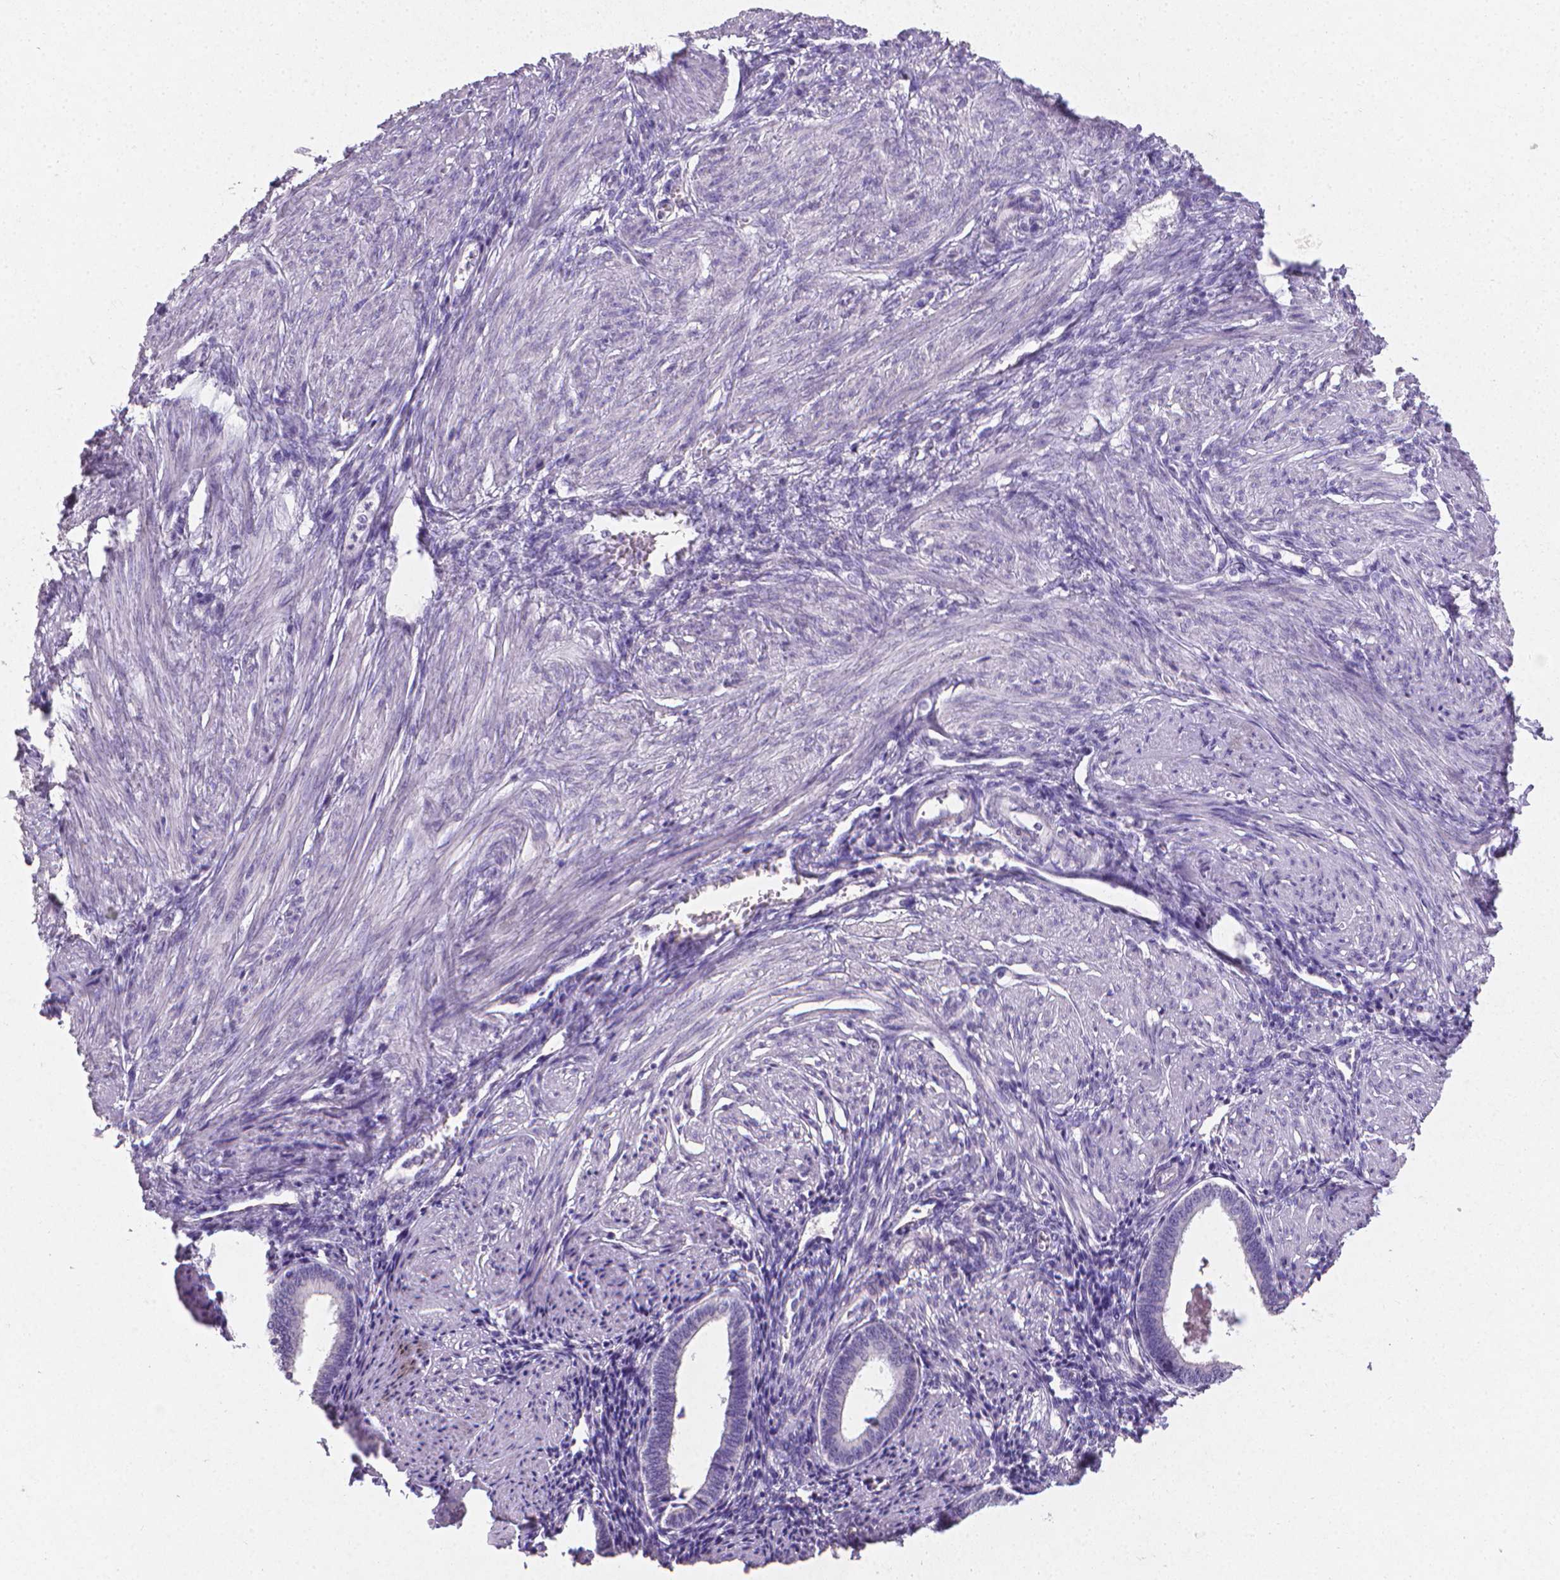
{"staining": {"intensity": "negative", "quantity": "none", "location": "none"}, "tissue": "endometrium", "cell_type": "Cells in endometrial stroma", "image_type": "normal", "snomed": [{"axis": "morphology", "description": "Normal tissue, NOS"}, {"axis": "topography", "description": "Endometrium"}], "caption": "Immunohistochemistry of unremarkable endometrium shows no expression in cells in endometrial stroma.", "gene": "XPNPEP2", "patient": {"sex": "female", "age": 42}}